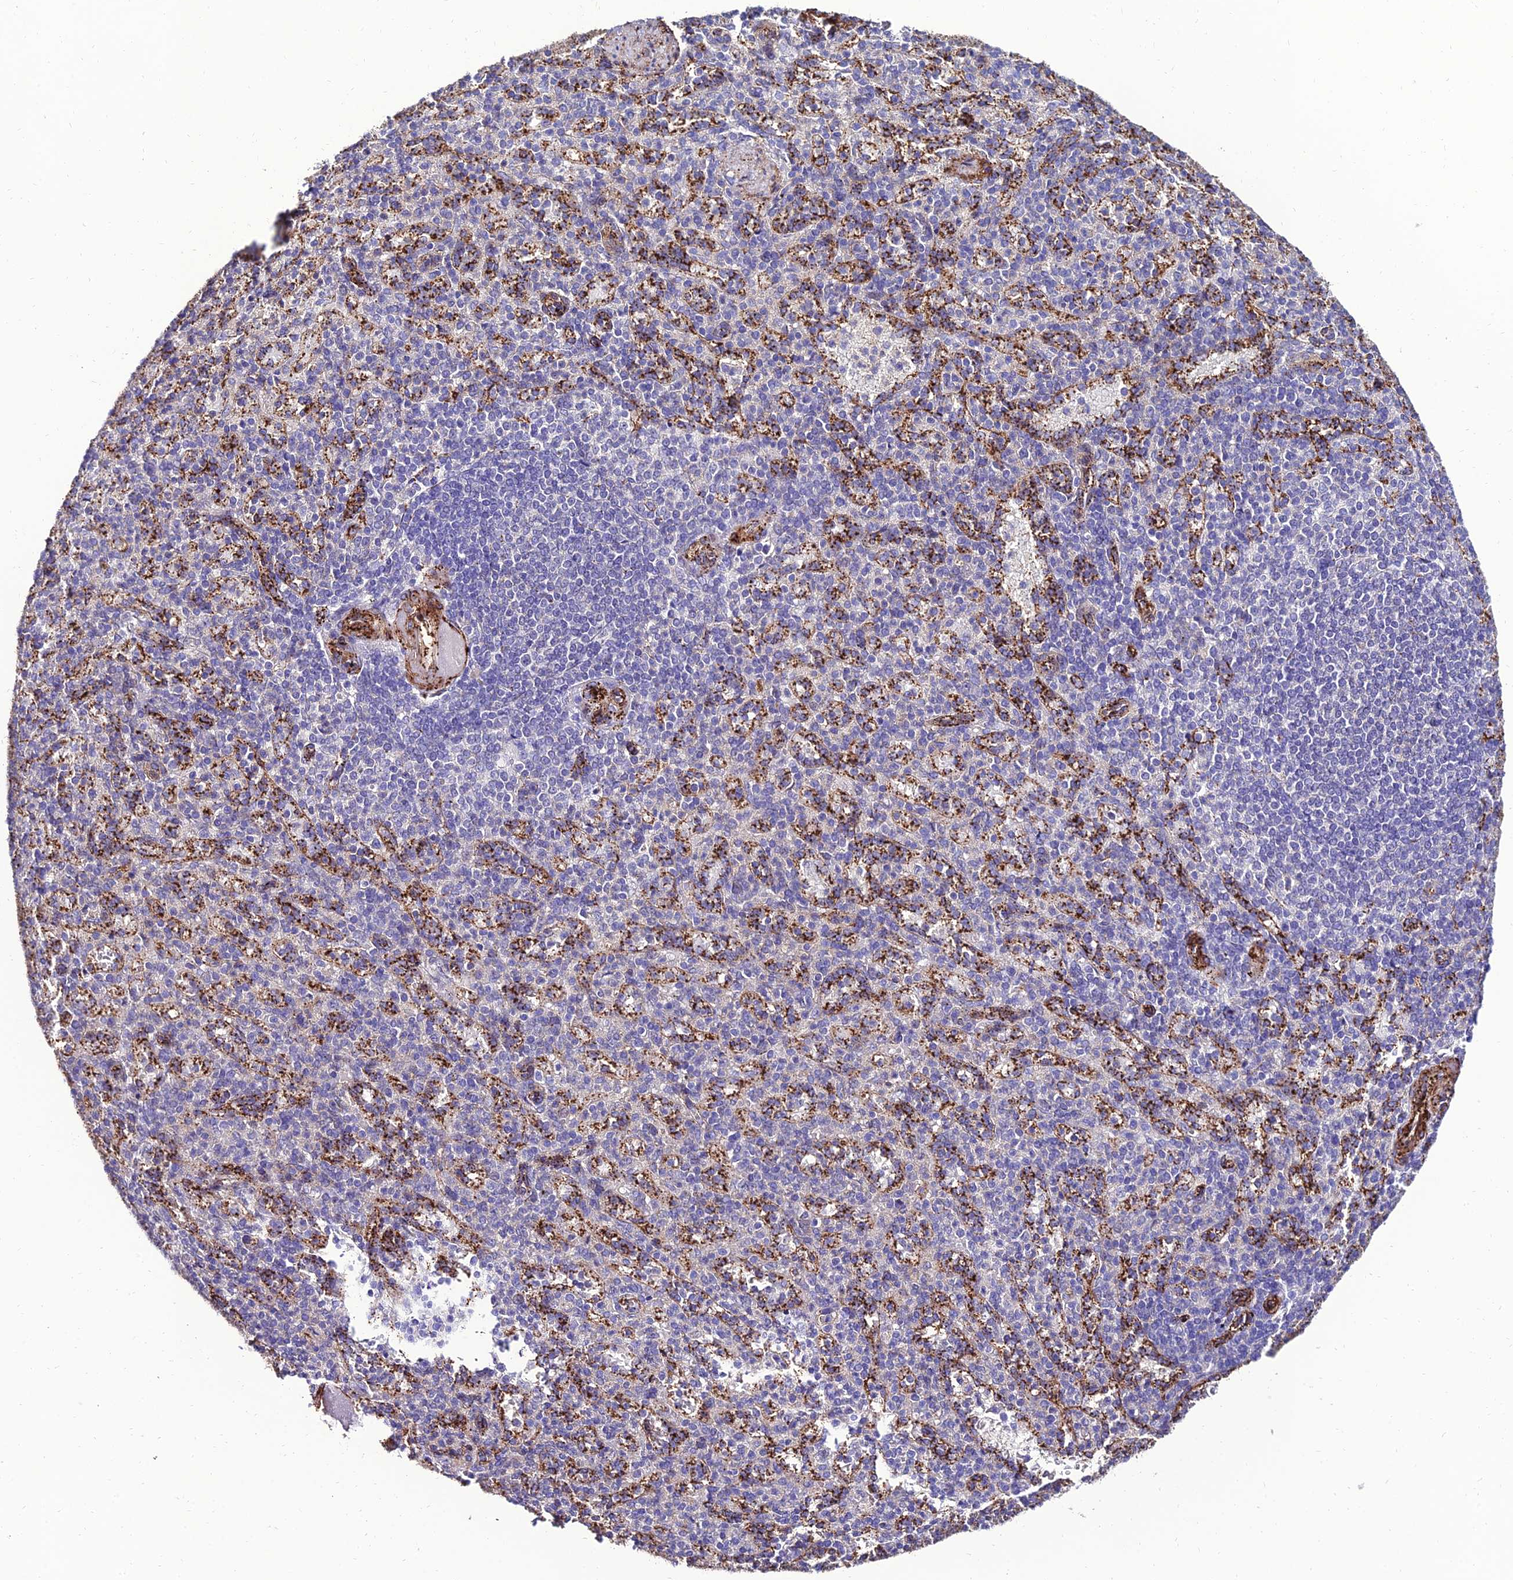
{"staining": {"intensity": "negative", "quantity": "none", "location": "none"}, "tissue": "spleen", "cell_type": "Cells in red pulp", "image_type": "normal", "snomed": [{"axis": "morphology", "description": "Normal tissue, NOS"}, {"axis": "topography", "description": "Spleen"}], "caption": "Immunohistochemical staining of normal human spleen displays no significant expression in cells in red pulp. Brightfield microscopy of IHC stained with DAB (3,3'-diaminobenzidine) (brown) and hematoxylin (blue), captured at high magnification.", "gene": "ALDH3B2", "patient": {"sex": "female", "age": 74}}